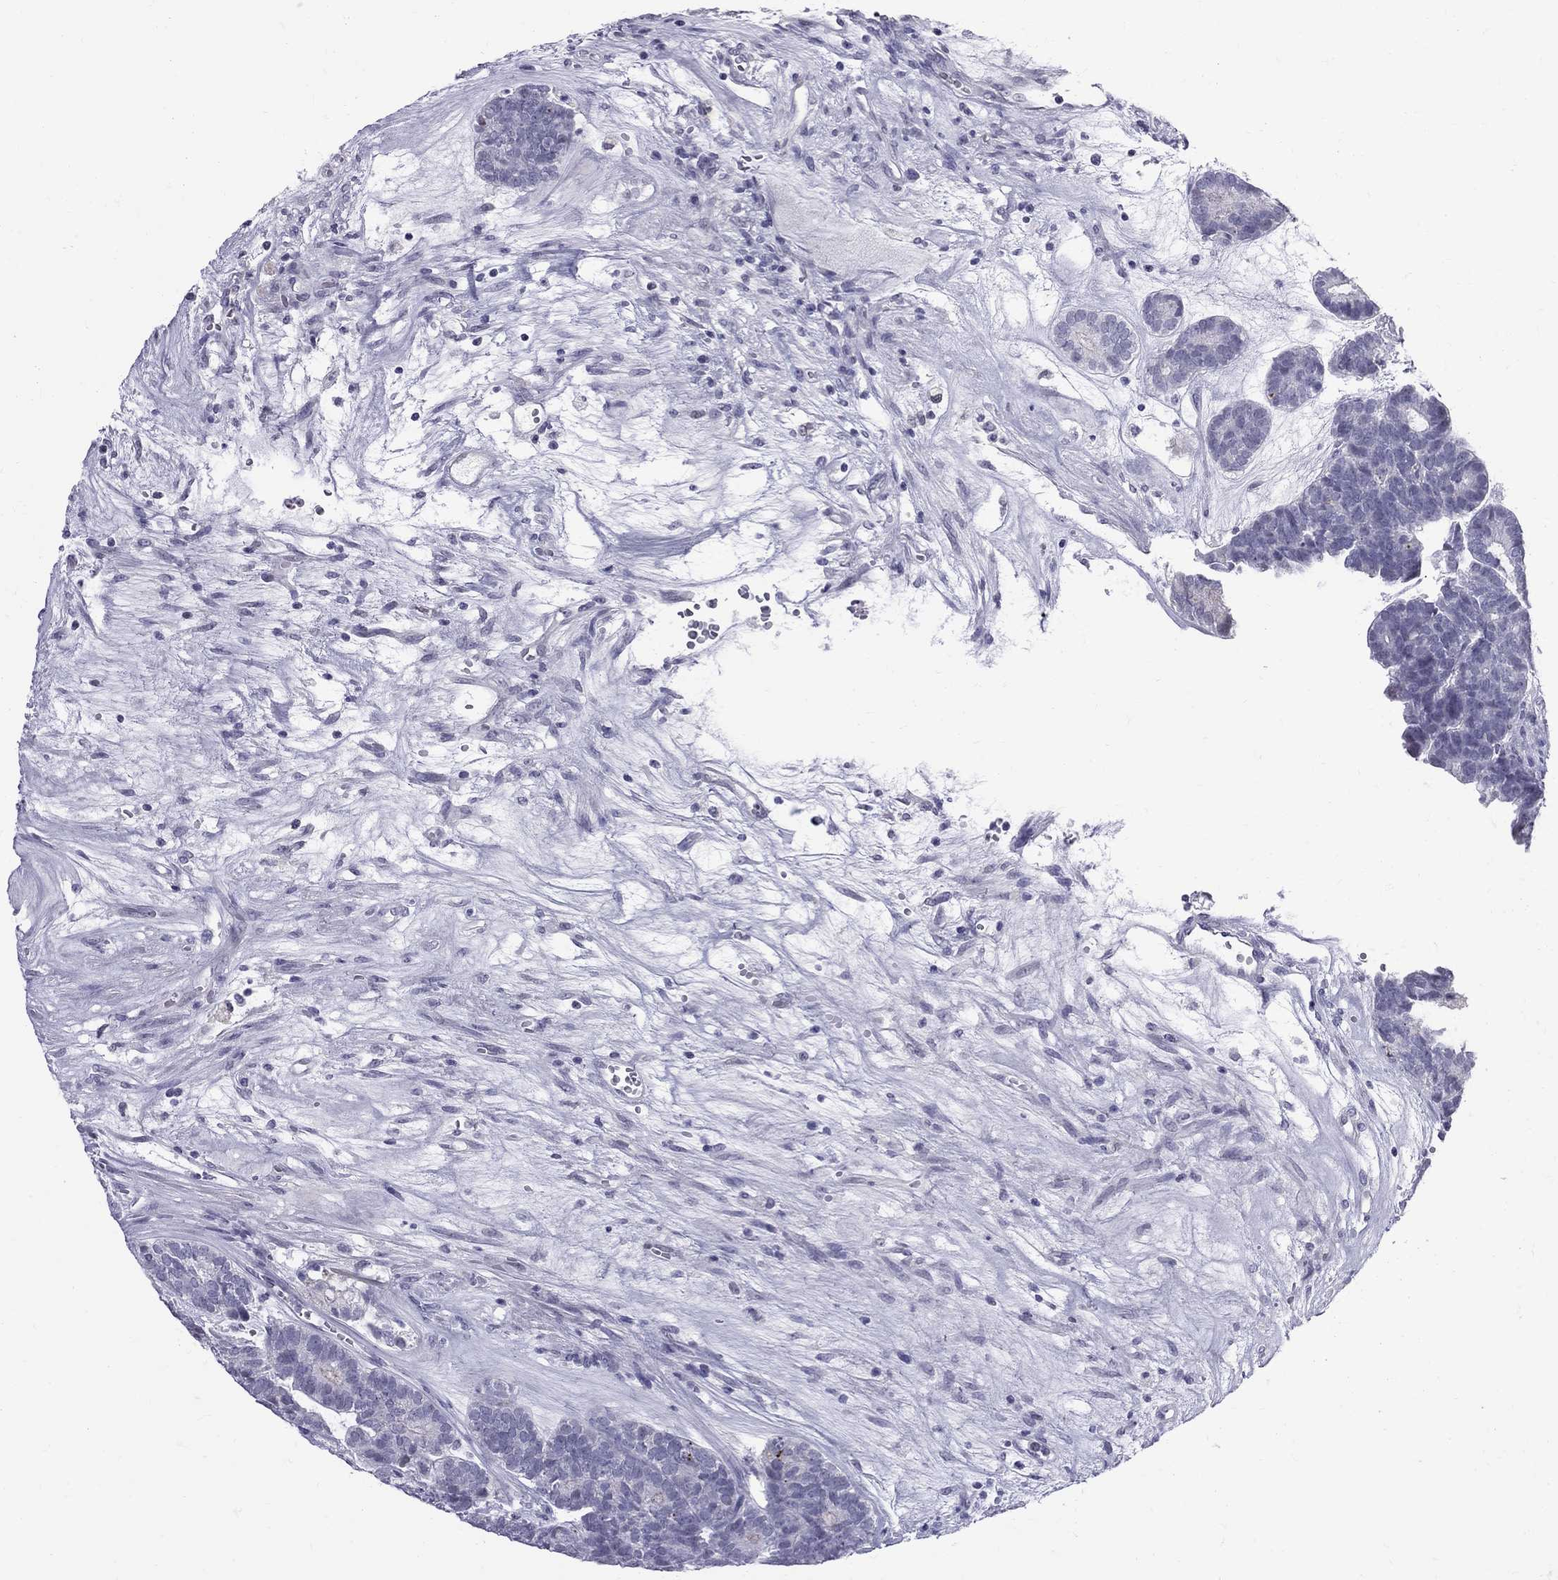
{"staining": {"intensity": "negative", "quantity": "none", "location": "none"}, "tissue": "head and neck cancer", "cell_type": "Tumor cells", "image_type": "cancer", "snomed": [{"axis": "morphology", "description": "Adenocarcinoma, NOS"}, {"axis": "topography", "description": "Head-Neck"}], "caption": "This is an IHC photomicrograph of head and neck cancer (adenocarcinoma). There is no staining in tumor cells.", "gene": "MUC15", "patient": {"sex": "female", "age": 81}}